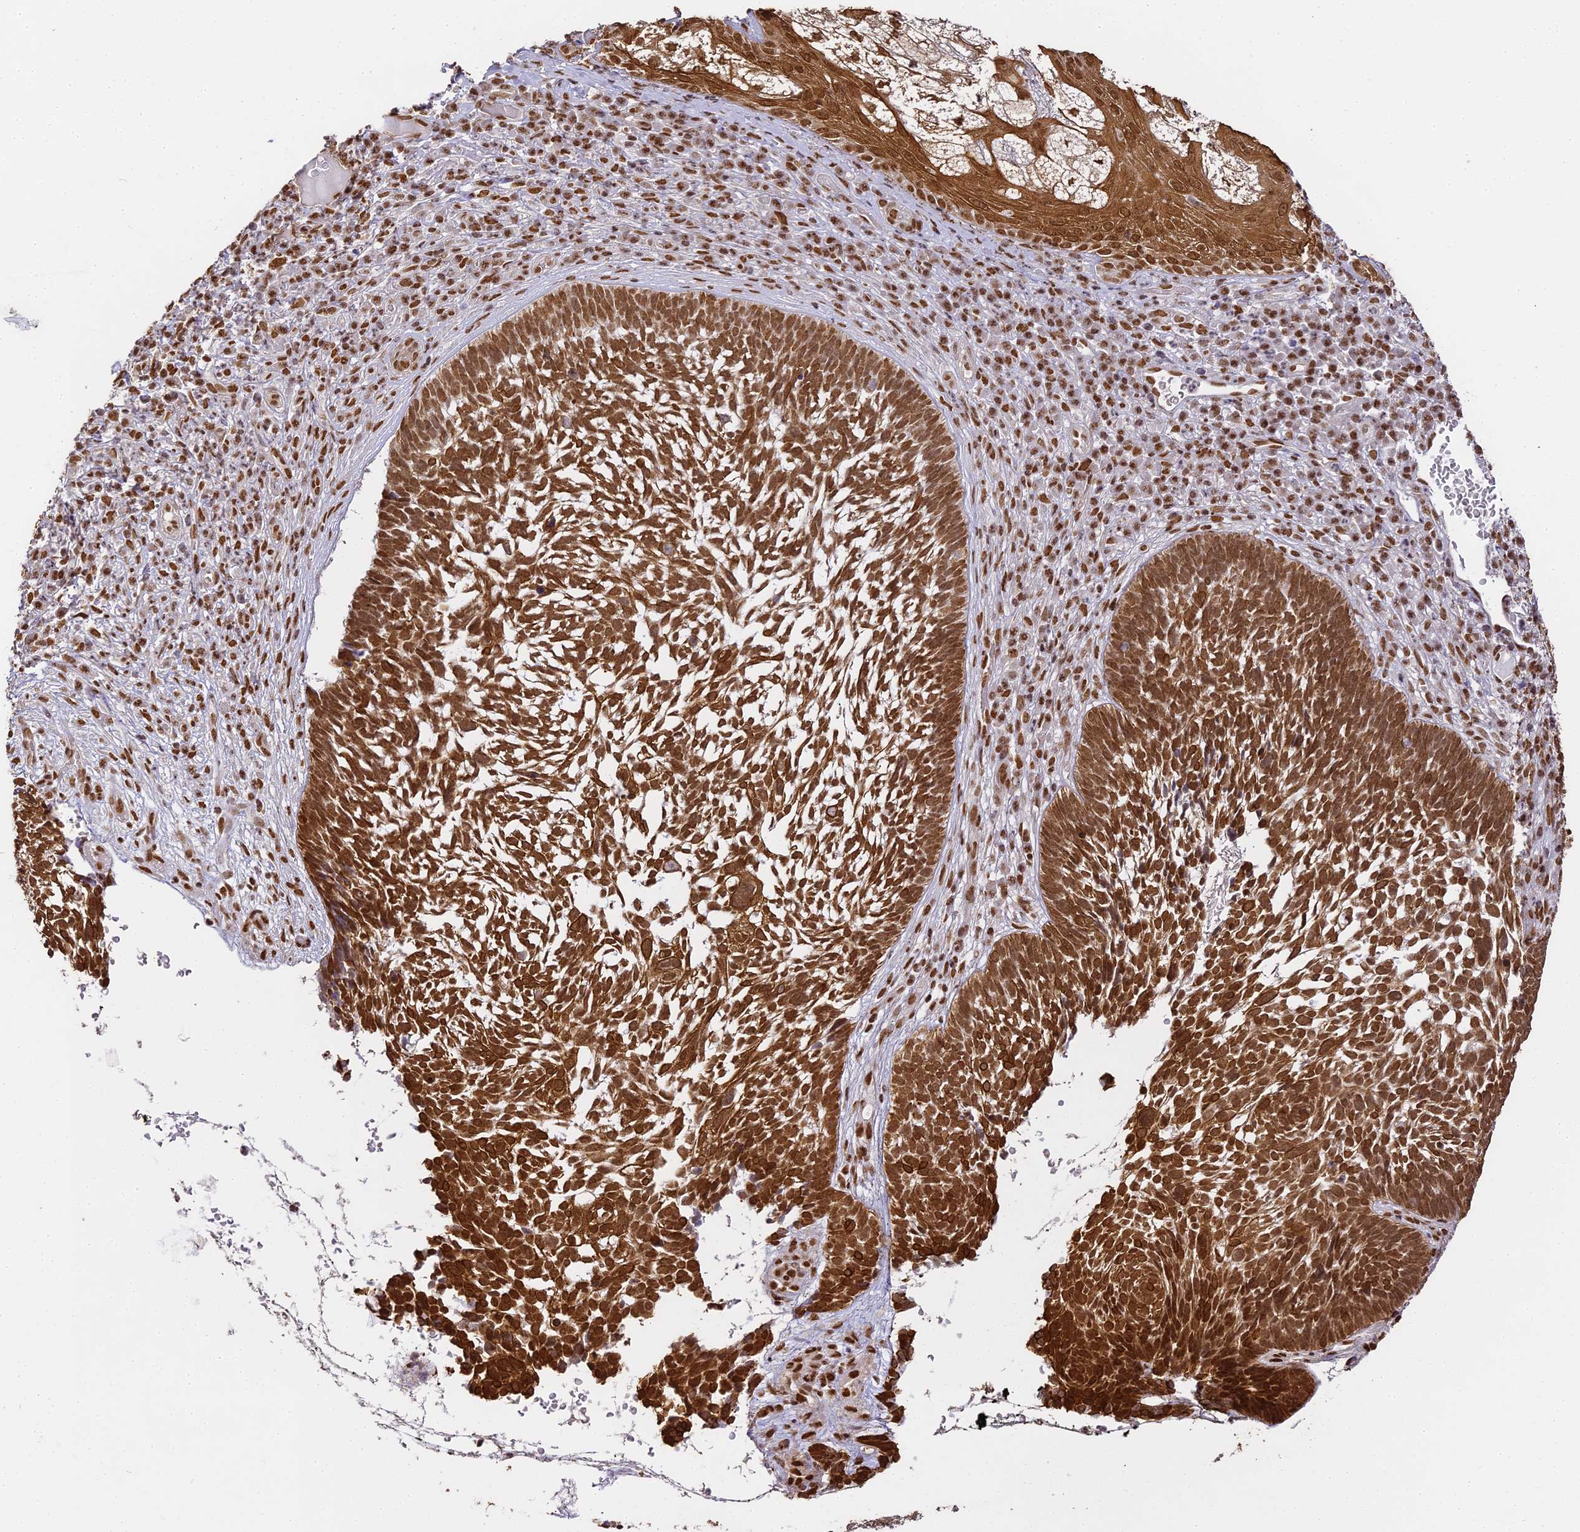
{"staining": {"intensity": "strong", "quantity": ">75%", "location": "nuclear"}, "tissue": "skin cancer", "cell_type": "Tumor cells", "image_type": "cancer", "snomed": [{"axis": "morphology", "description": "Basal cell carcinoma"}, {"axis": "topography", "description": "Skin"}], "caption": "Skin cancer (basal cell carcinoma) stained for a protein reveals strong nuclear positivity in tumor cells.", "gene": "HNRNPA1", "patient": {"sex": "male", "age": 88}}